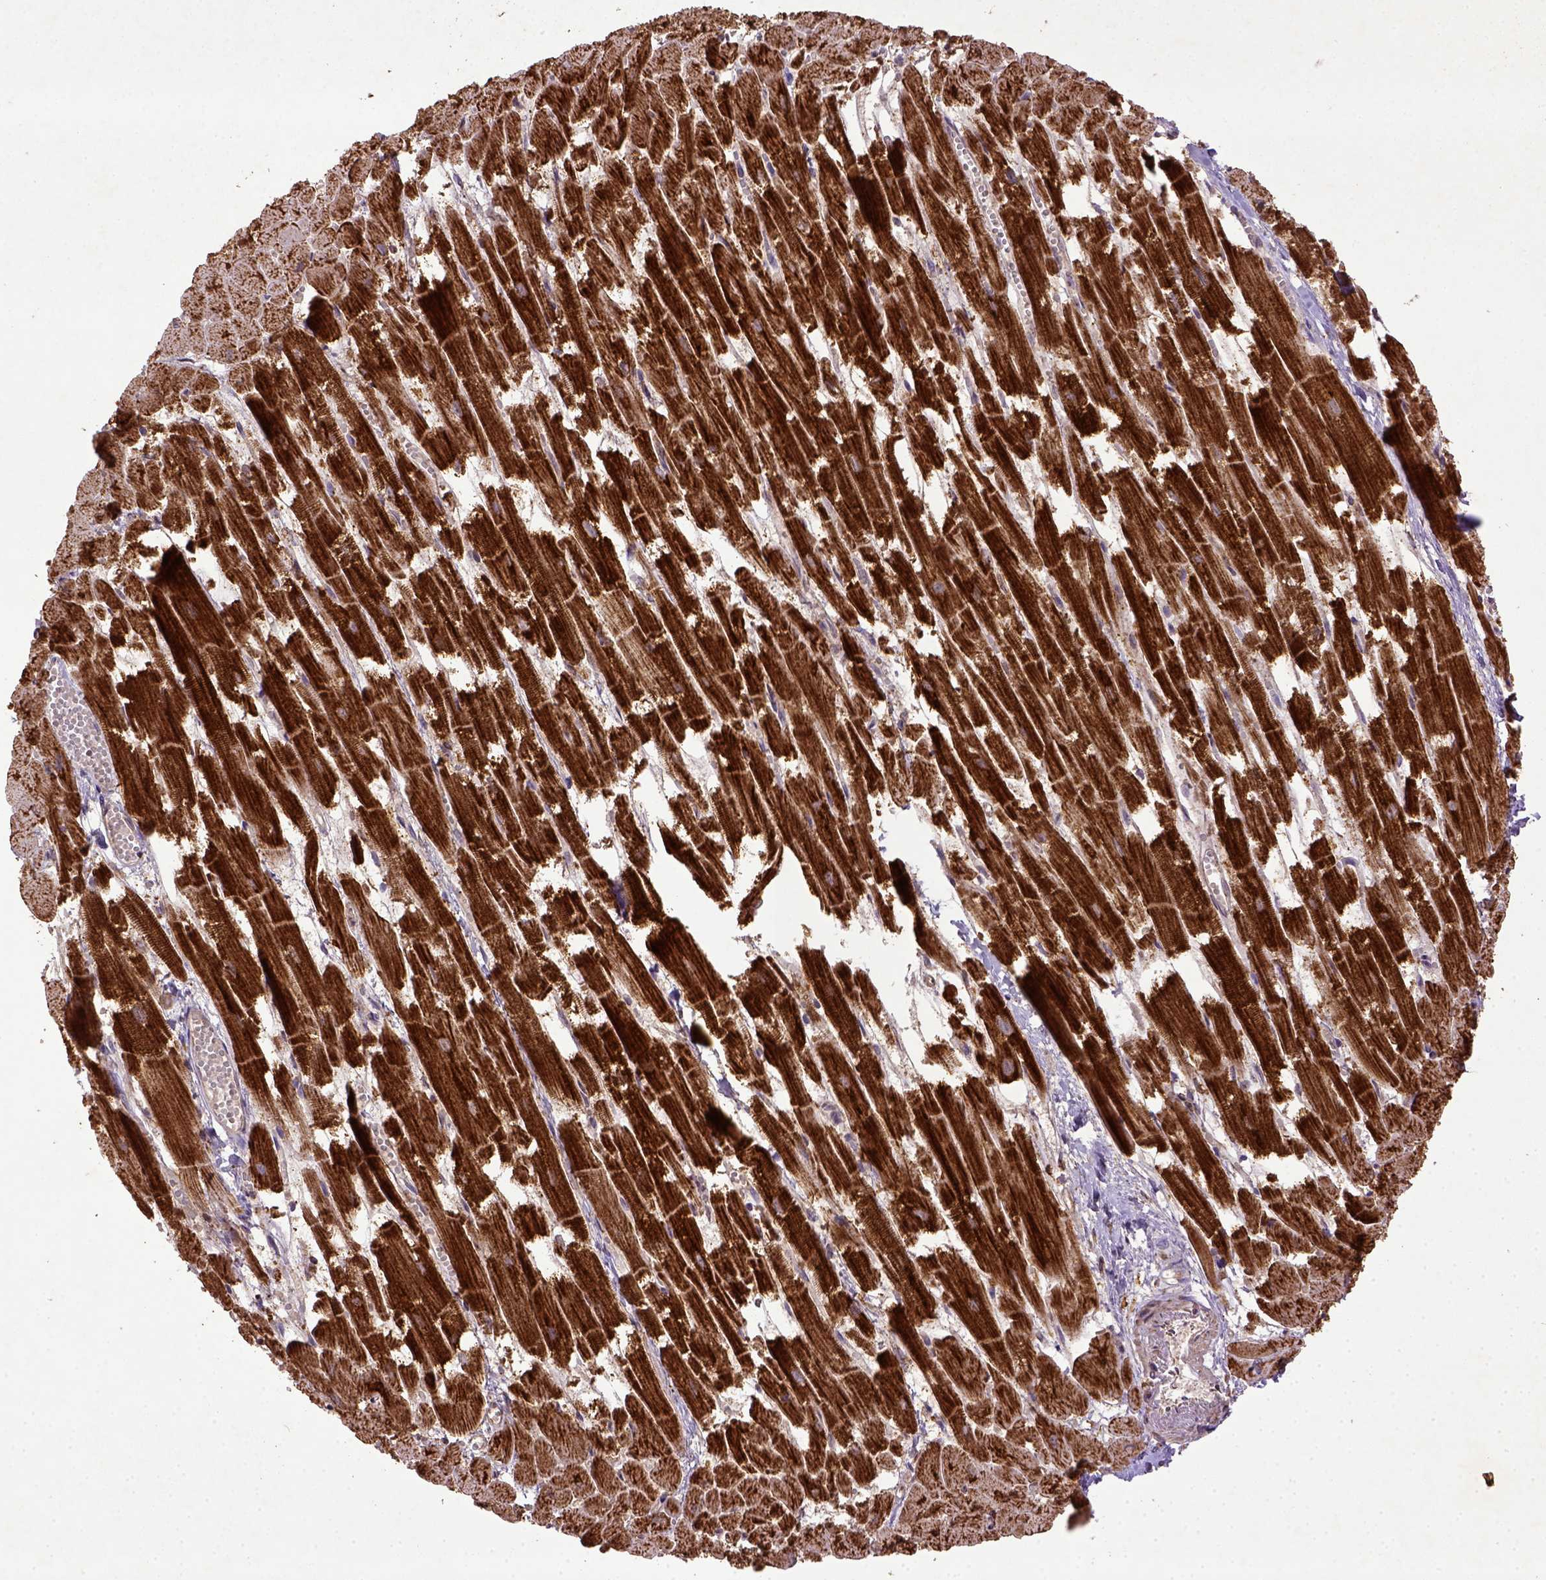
{"staining": {"intensity": "strong", "quantity": ">75%", "location": "cytoplasmic/membranous"}, "tissue": "heart muscle", "cell_type": "Cardiomyocytes", "image_type": "normal", "snomed": [{"axis": "morphology", "description": "Normal tissue, NOS"}, {"axis": "topography", "description": "Heart"}], "caption": "About >75% of cardiomyocytes in unremarkable human heart muscle exhibit strong cytoplasmic/membranous protein positivity as visualized by brown immunohistochemical staining.", "gene": "MT", "patient": {"sex": "female", "age": 52}}